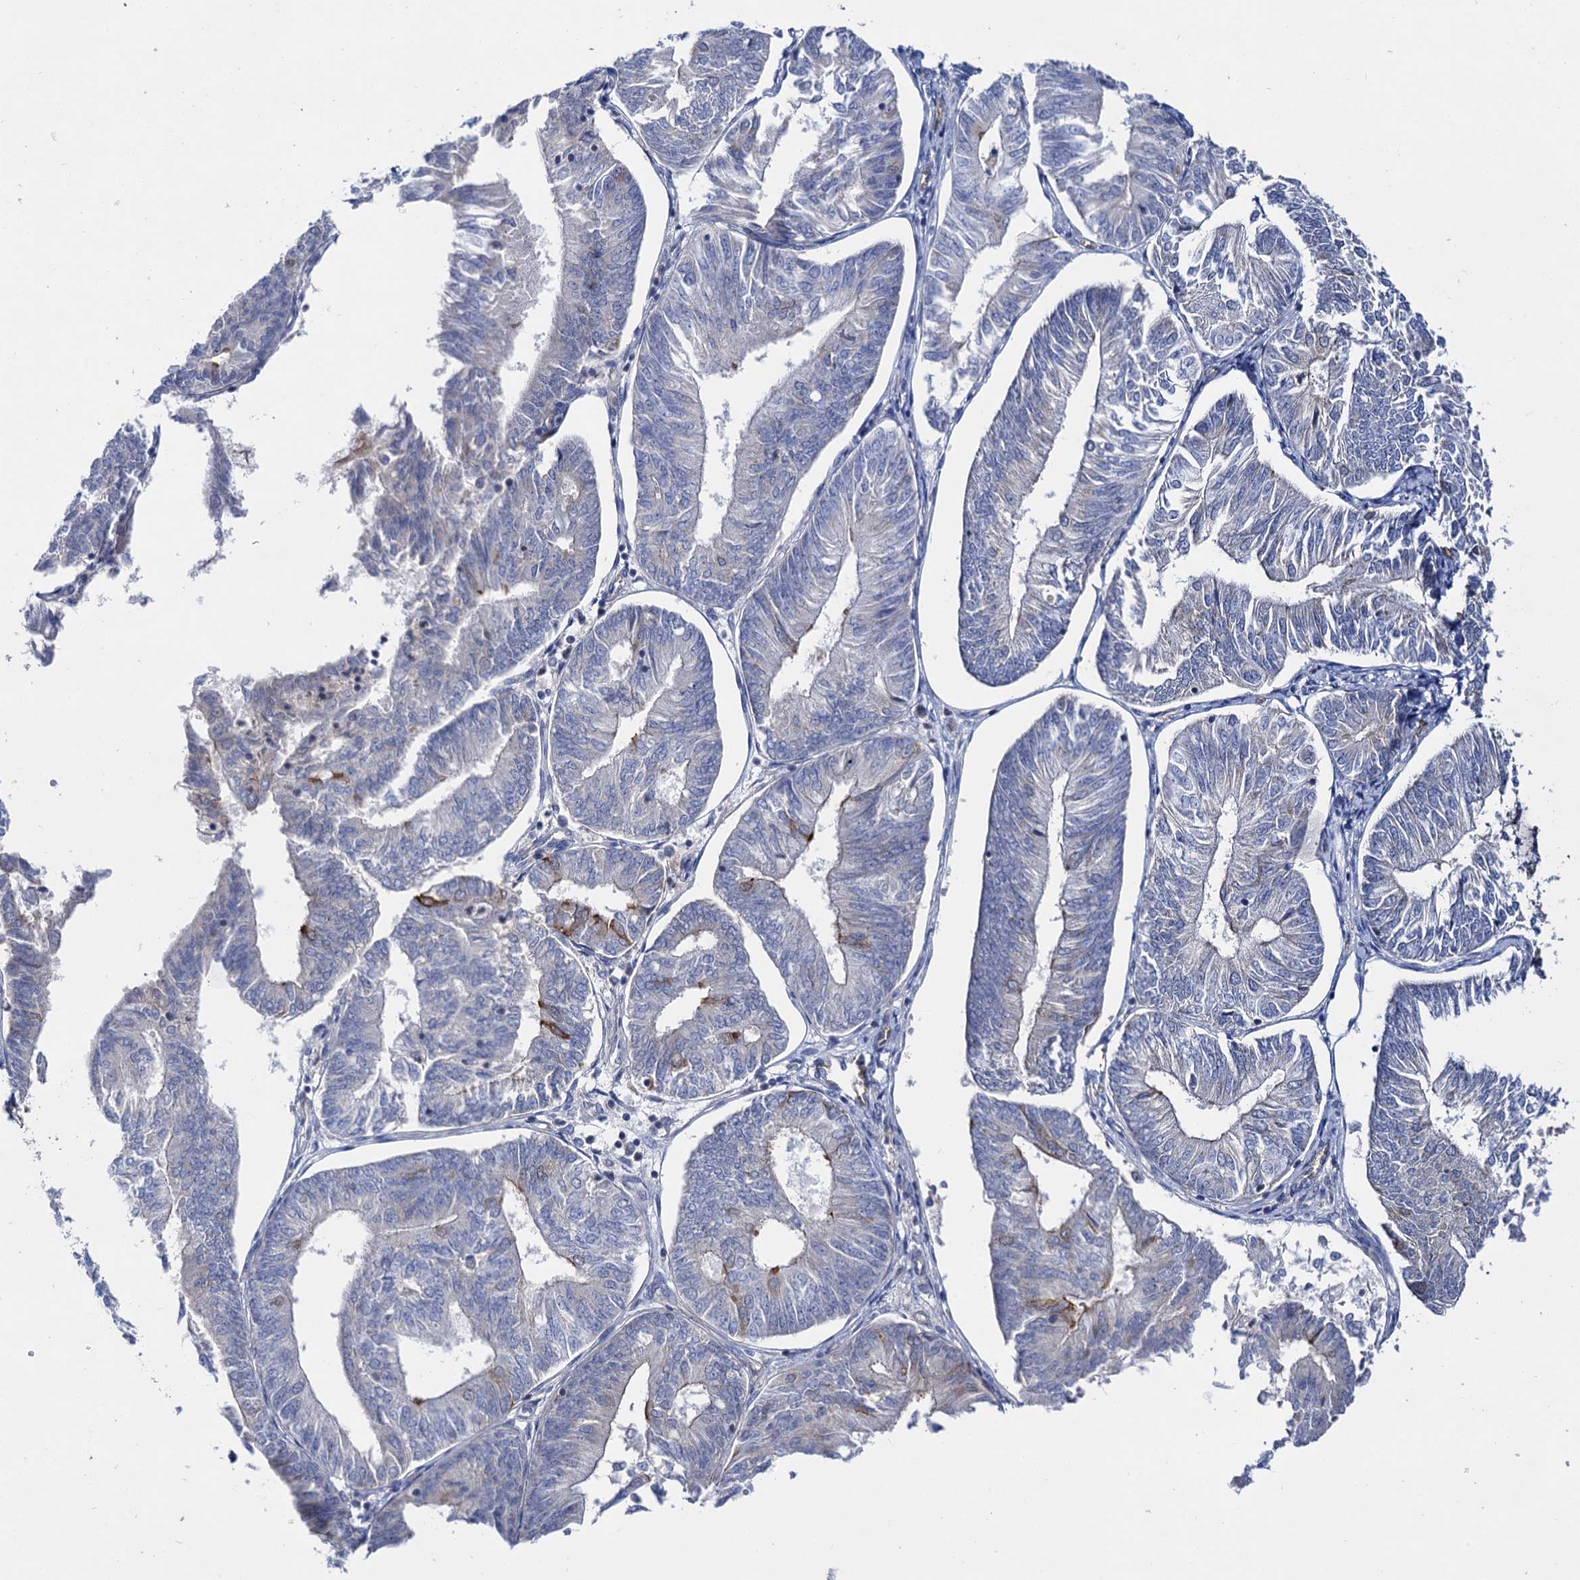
{"staining": {"intensity": "moderate", "quantity": "<25%", "location": "cytoplasmic/membranous"}, "tissue": "endometrial cancer", "cell_type": "Tumor cells", "image_type": "cancer", "snomed": [{"axis": "morphology", "description": "Adenocarcinoma, NOS"}, {"axis": "topography", "description": "Endometrium"}], "caption": "High-magnification brightfield microscopy of endometrial adenocarcinoma stained with DAB (3,3'-diaminobenzidine) (brown) and counterstained with hematoxylin (blue). tumor cells exhibit moderate cytoplasmic/membranous positivity is seen in about<25% of cells.", "gene": "ABLIM1", "patient": {"sex": "female", "age": 58}}